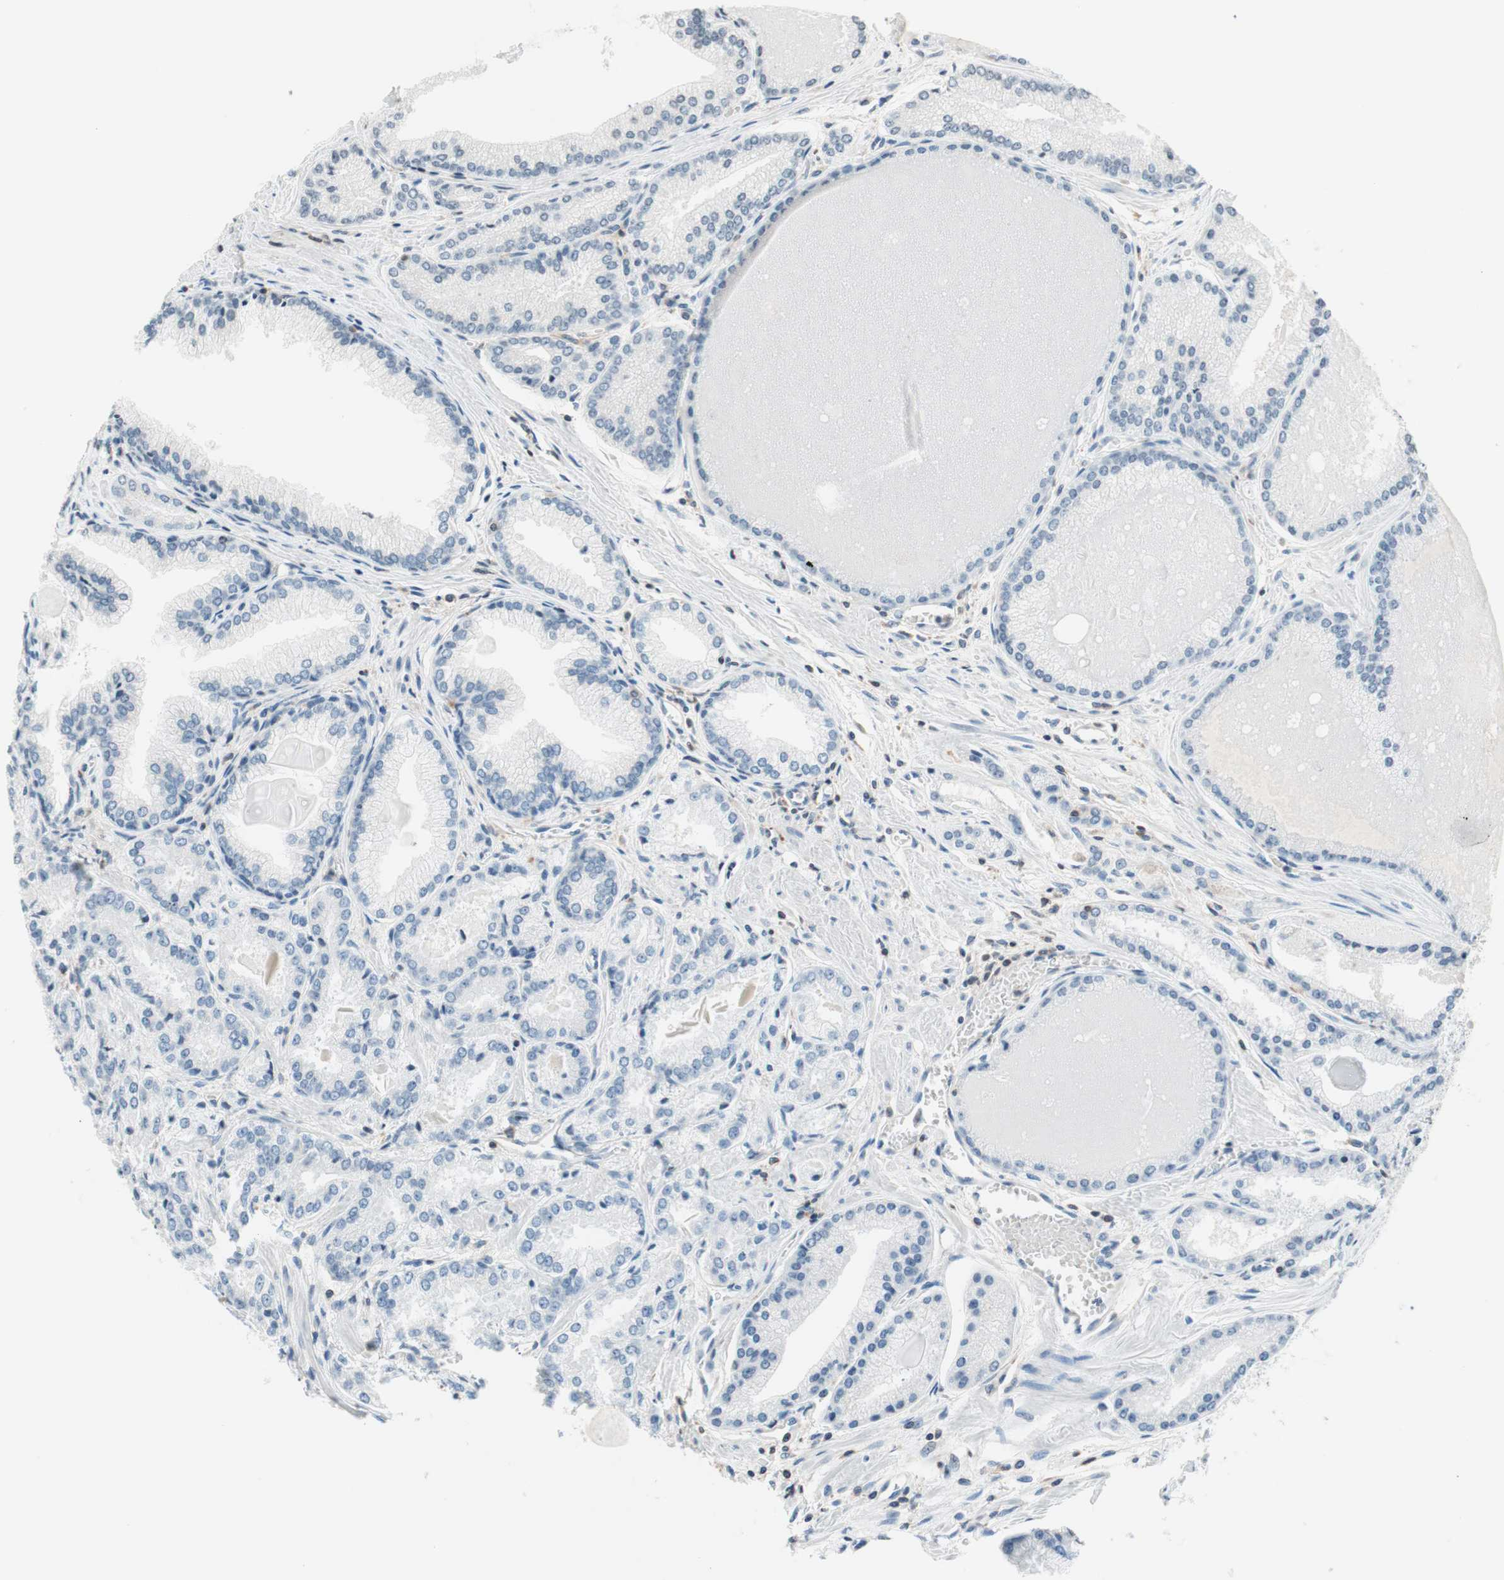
{"staining": {"intensity": "negative", "quantity": "none", "location": "none"}, "tissue": "prostate cancer", "cell_type": "Tumor cells", "image_type": "cancer", "snomed": [{"axis": "morphology", "description": "Adenocarcinoma, Low grade"}, {"axis": "topography", "description": "Prostate"}], "caption": "Tumor cells are negative for brown protein staining in prostate cancer.", "gene": "WIPF1", "patient": {"sex": "male", "age": 59}}